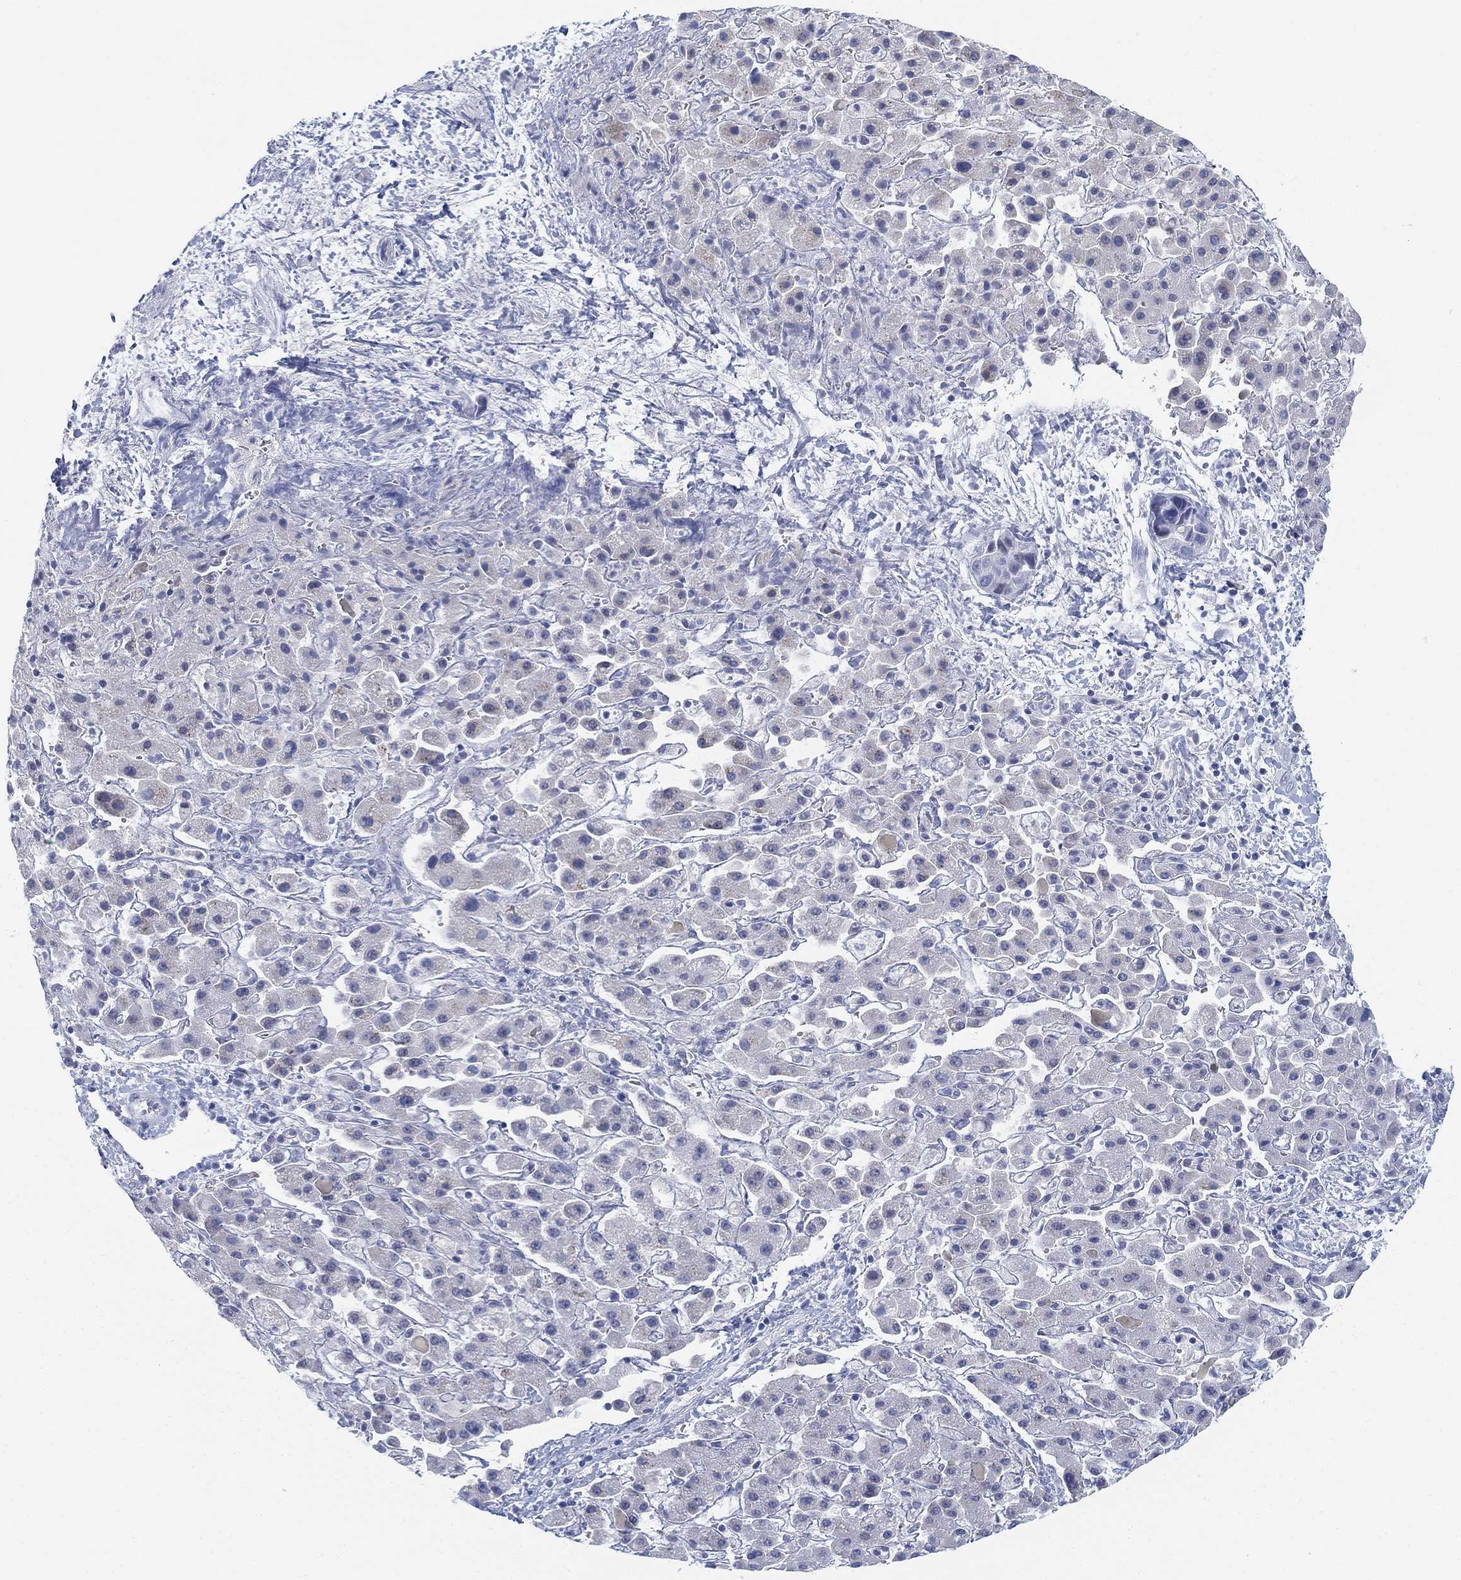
{"staining": {"intensity": "negative", "quantity": "none", "location": "none"}, "tissue": "liver cancer", "cell_type": "Tumor cells", "image_type": "cancer", "snomed": [{"axis": "morphology", "description": "Cholangiocarcinoma"}, {"axis": "topography", "description": "Liver"}], "caption": "The micrograph reveals no staining of tumor cells in liver cancer.", "gene": "GCNA", "patient": {"sex": "female", "age": 52}}